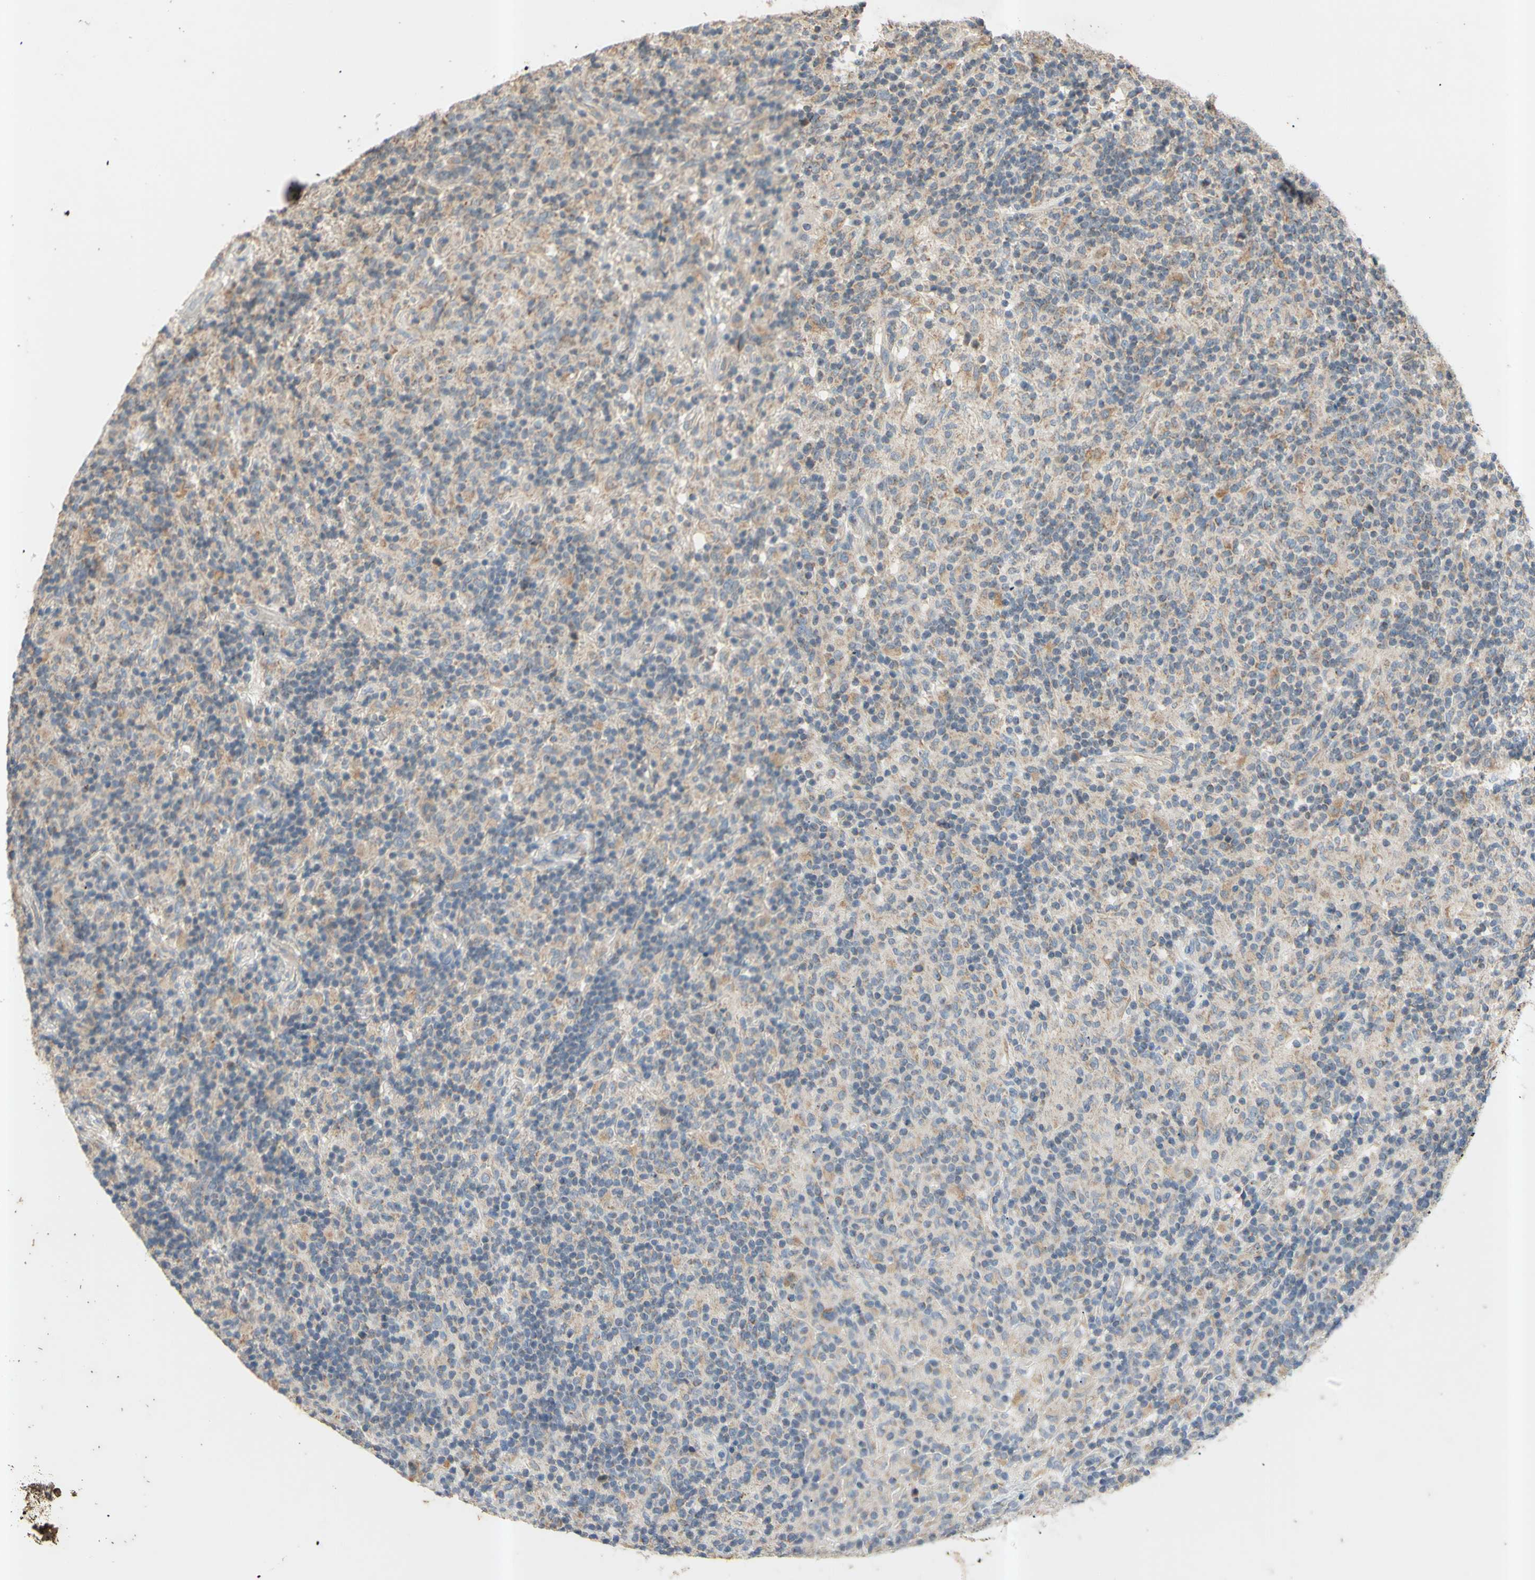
{"staining": {"intensity": "weak", "quantity": ">75%", "location": "cytoplasmic/membranous"}, "tissue": "lymphoma", "cell_type": "Tumor cells", "image_type": "cancer", "snomed": [{"axis": "morphology", "description": "Hodgkin's disease, NOS"}, {"axis": "topography", "description": "Lymph node"}], "caption": "A photomicrograph of lymphoma stained for a protein reveals weak cytoplasmic/membranous brown staining in tumor cells.", "gene": "PTGIS", "patient": {"sex": "male", "age": 70}}